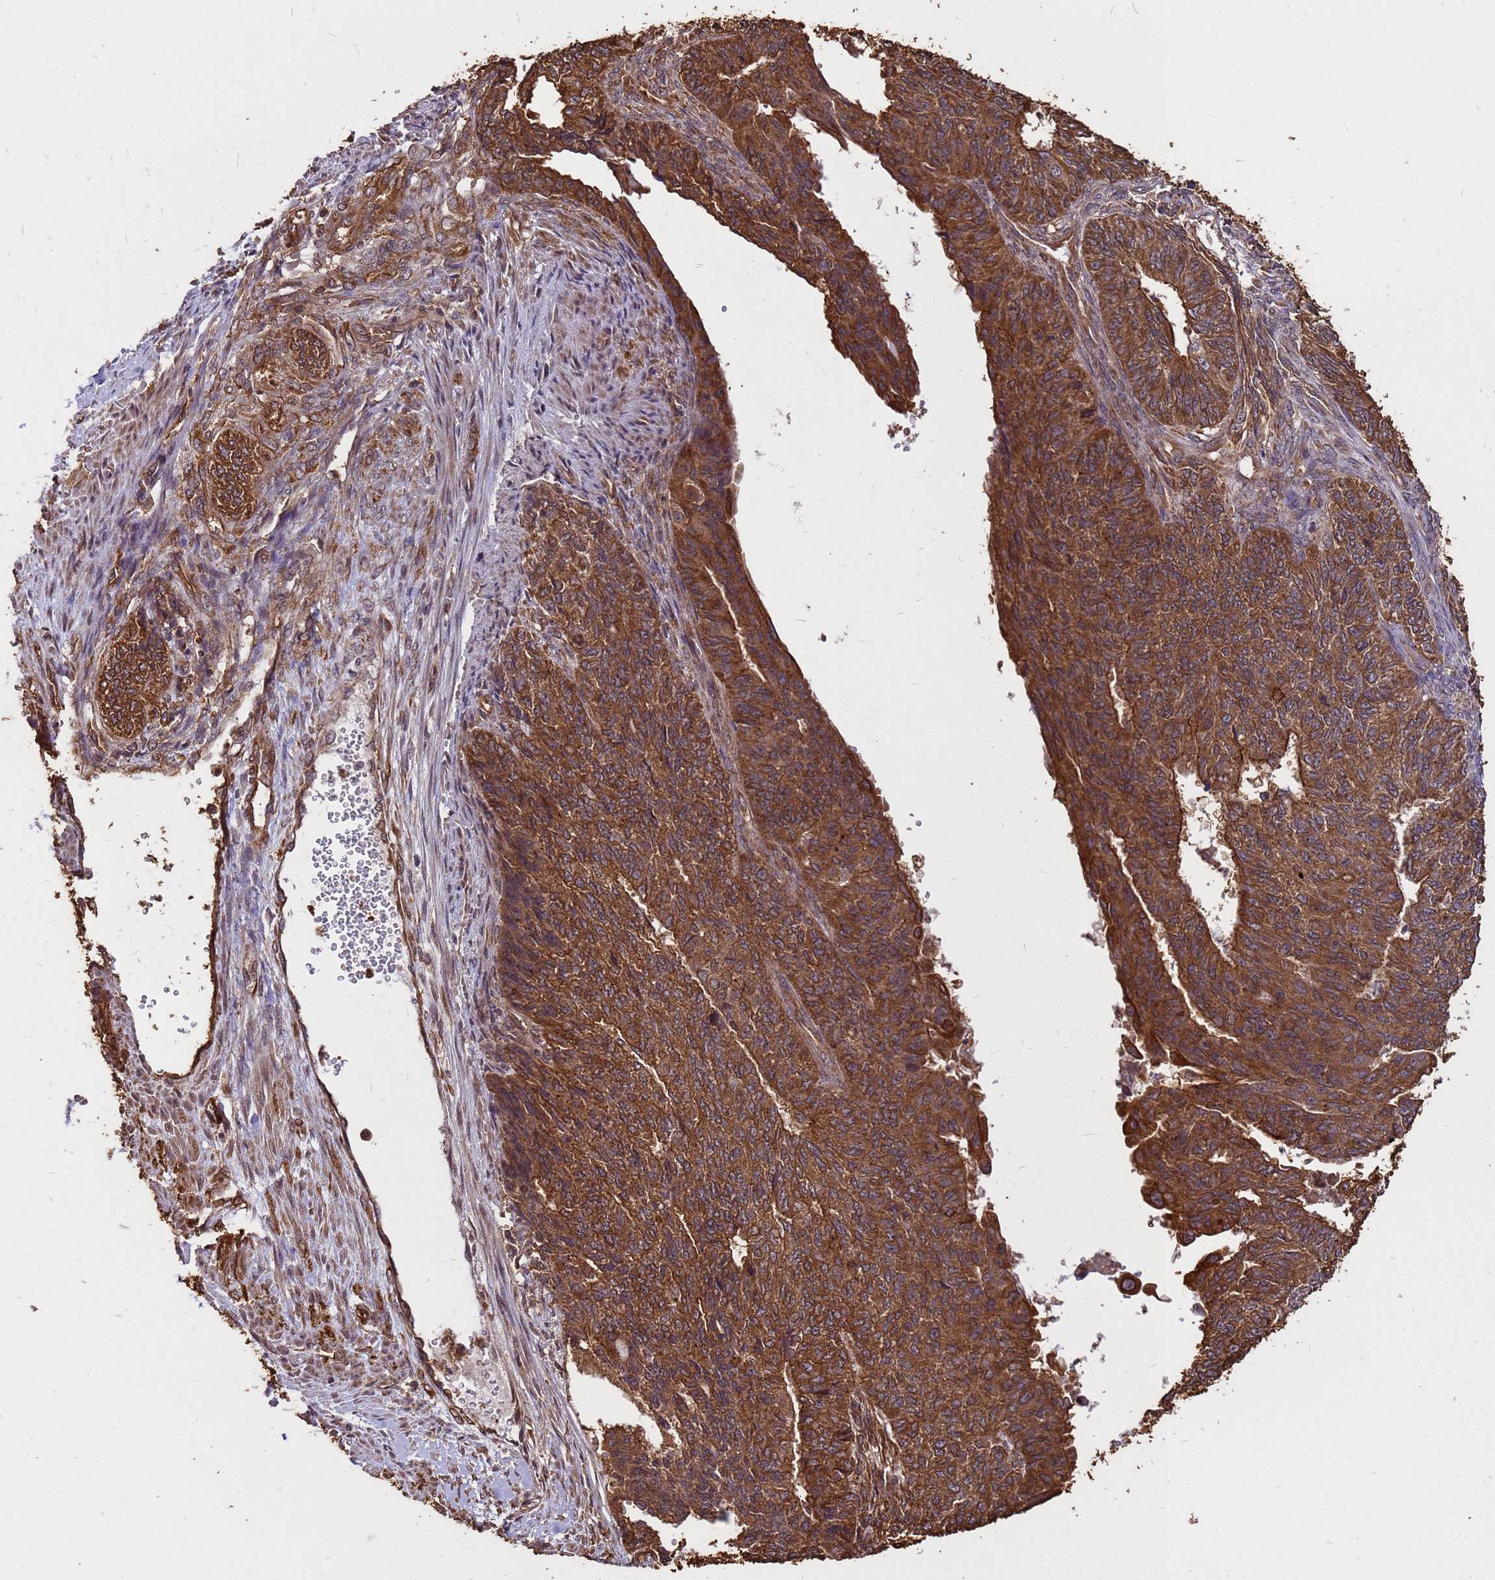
{"staining": {"intensity": "moderate", "quantity": ">75%", "location": "cytoplasmic/membranous"}, "tissue": "endometrial cancer", "cell_type": "Tumor cells", "image_type": "cancer", "snomed": [{"axis": "morphology", "description": "Adenocarcinoma, NOS"}, {"axis": "topography", "description": "Endometrium"}], "caption": "Tumor cells show moderate cytoplasmic/membranous staining in approximately >75% of cells in endometrial cancer.", "gene": "ZNF618", "patient": {"sex": "female", "age": 32}}